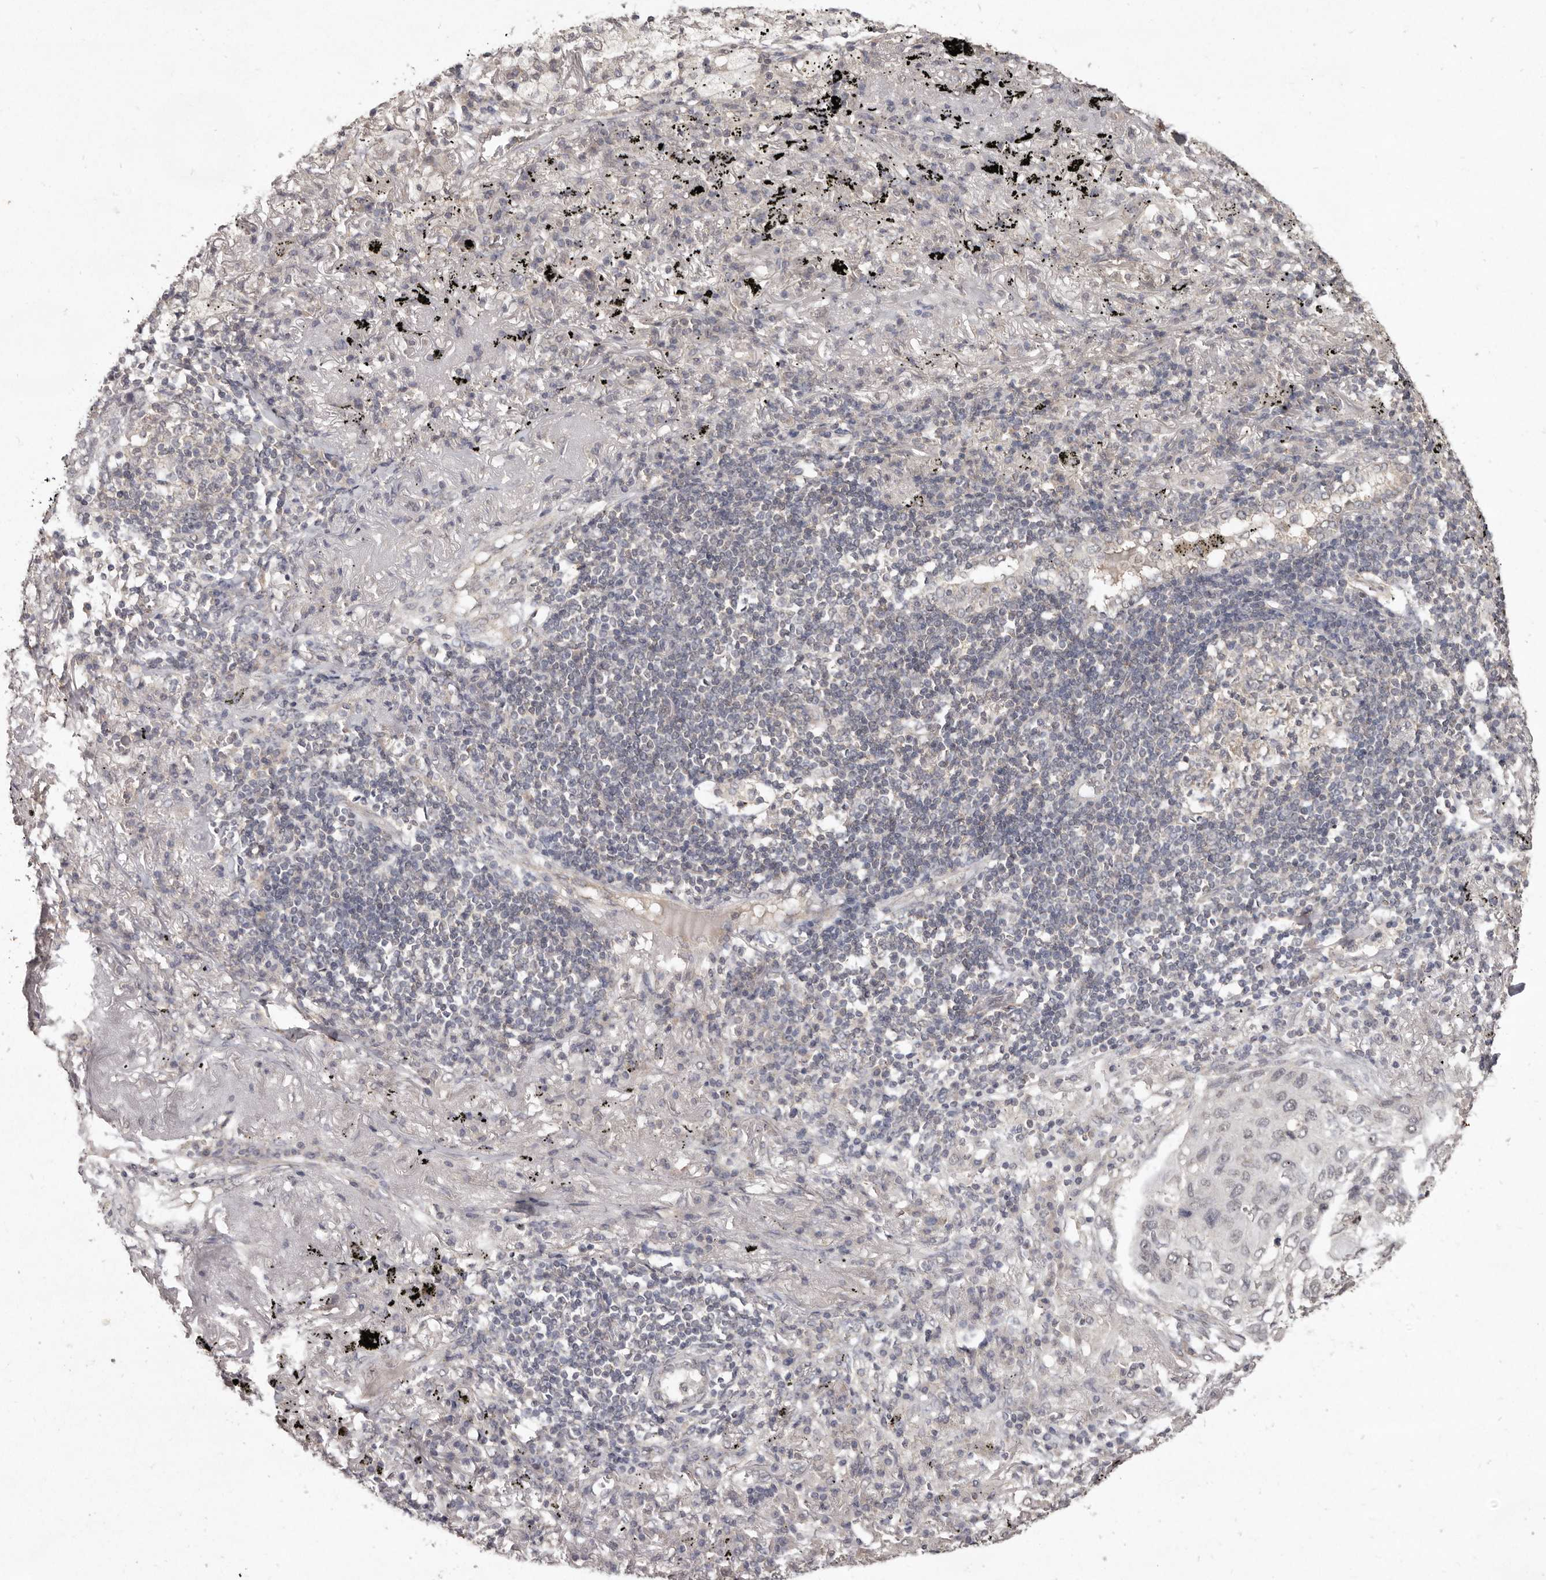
{"staining": {"intensity": "negative", "quantity": "none", "location": "none"}, "tissue": "lung cancer", "cell_type": "Tumor cells", "image_type": "cancer", "snomed": [{"axis": "morphology", "description": "Squamous cell carcinoma, NOS"}, {"axis": "topography", "description": "Lung"}], "caption": "Immunohistochemistry (IHC) image of human squamous cell carcinoma (lung) stained for a protein (brown), which reveals no staining in tumor cells.", "gene": "LINGO2", "patient": {"sex": "female", "age": 63}}